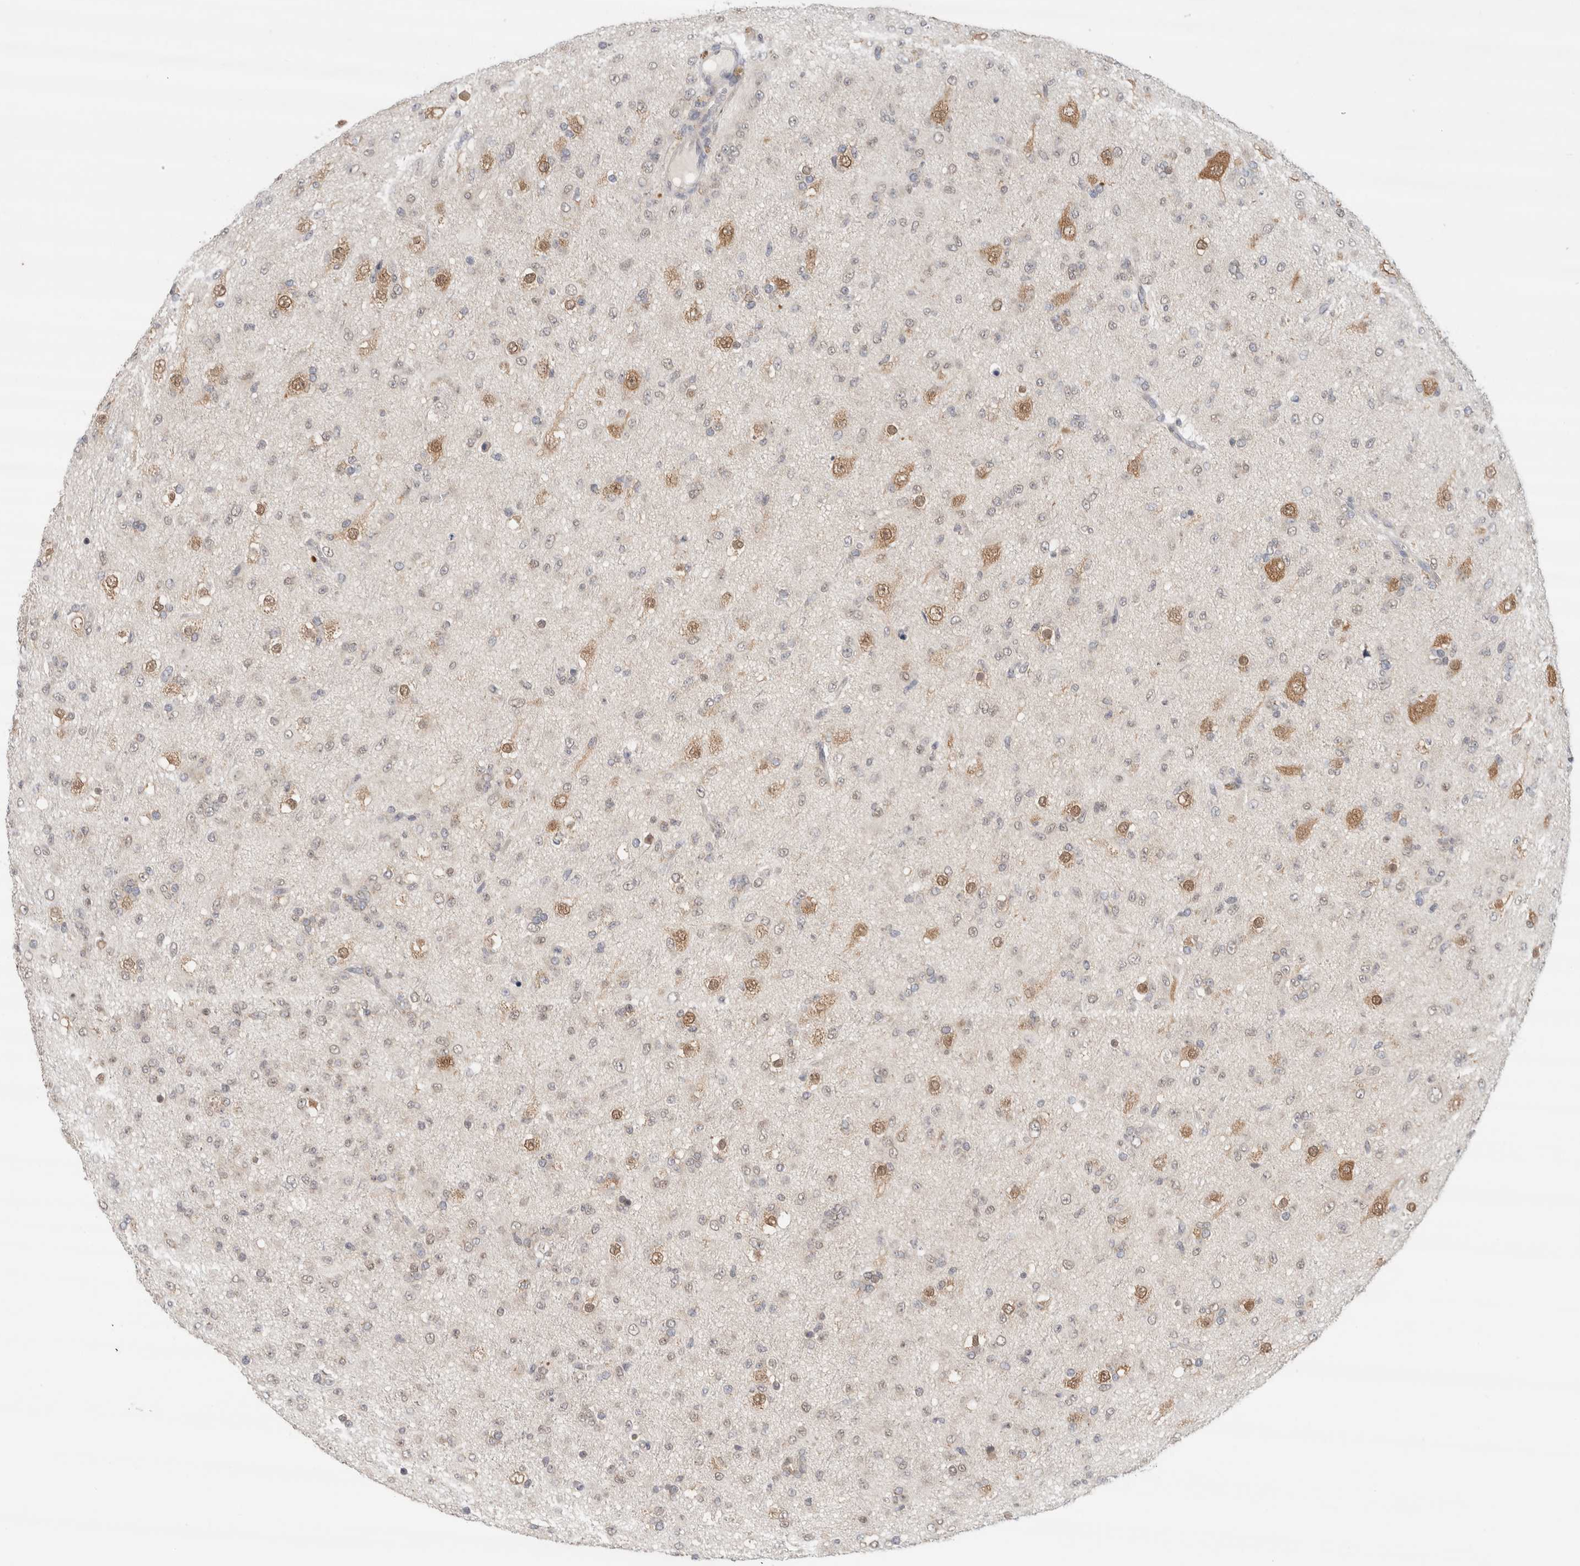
{"staining": {"intensity": "weak", "quantity": "<25%", "location": "cytoplasmic/membranous,nuclear"}, "tissue": "glioma", "cell_type": "Tumor cells", "image_type": "cancer", "snomed": [{"axis": "morphology", "description": "Glioma, malignant, Low grade"}, {"axis": "topography", "description": "Brain"}], "caption": "Tumor cells show no significant protein staining in glioma.", "gene": "EIF4G3", "patient": {"sex": "male", "age": 65}}